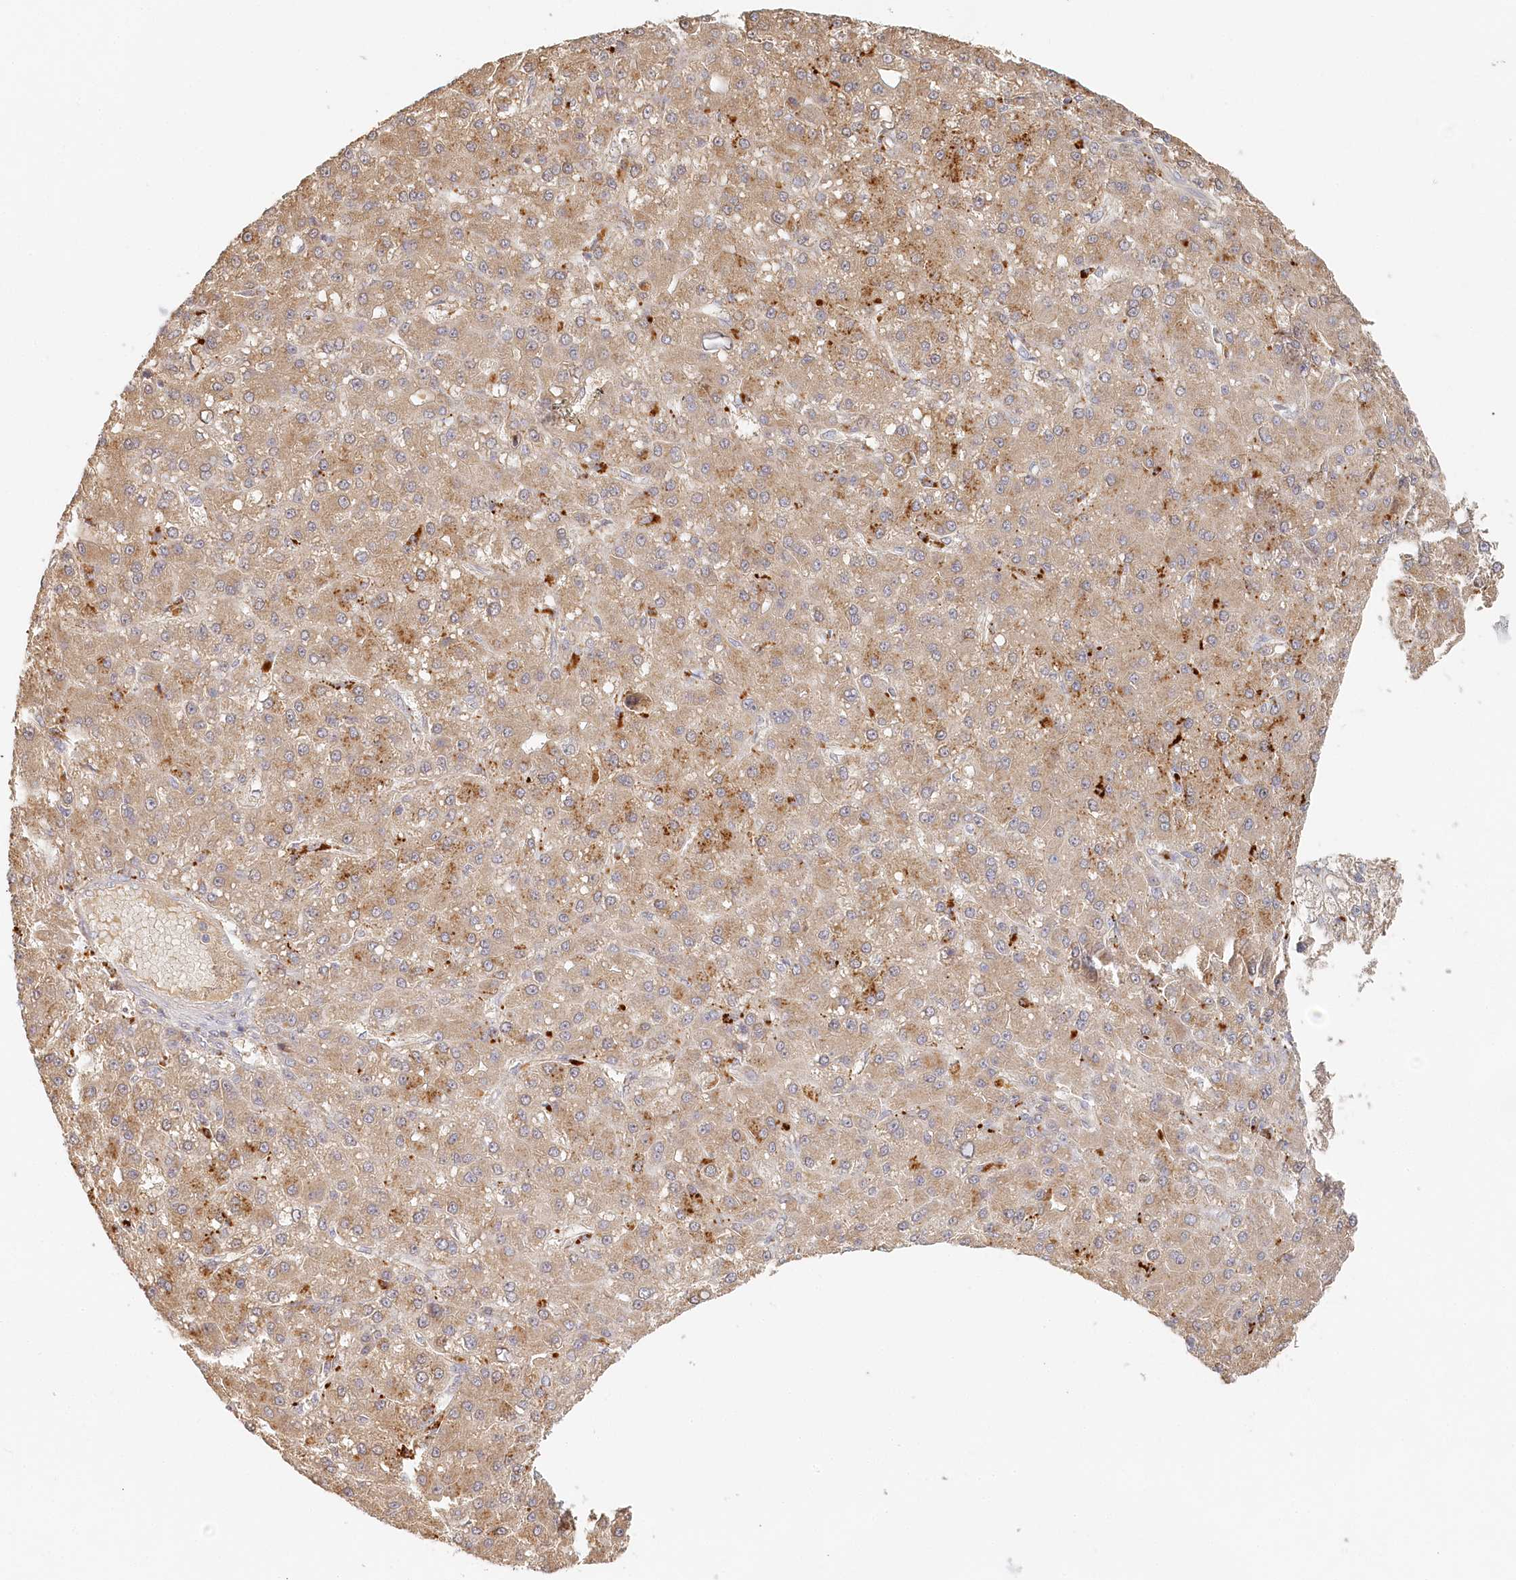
{"staining": {"intensity": "moderate", "quantity": "25%-75%", "location": "cytoplasmic/membranous"}, "tissue": "liver cancer", "cell_type": "Tumor cells", "image_type": "cancer", "snomed": [{"axis": "morphology", "description": "Carcinoma, Hepatocellular, NOS"}, {"axis": "topography", "description": "Liver"}], "caption": "About 25%-75% of tumor cells in liver hepatocellular carcinoma demonstrate moderate cytoplasmic/membranous protein expression as visualized by brown immunohistochemical staining.", "gene": "VSIG1", "patient": {"sex": "male", "age": 67}}